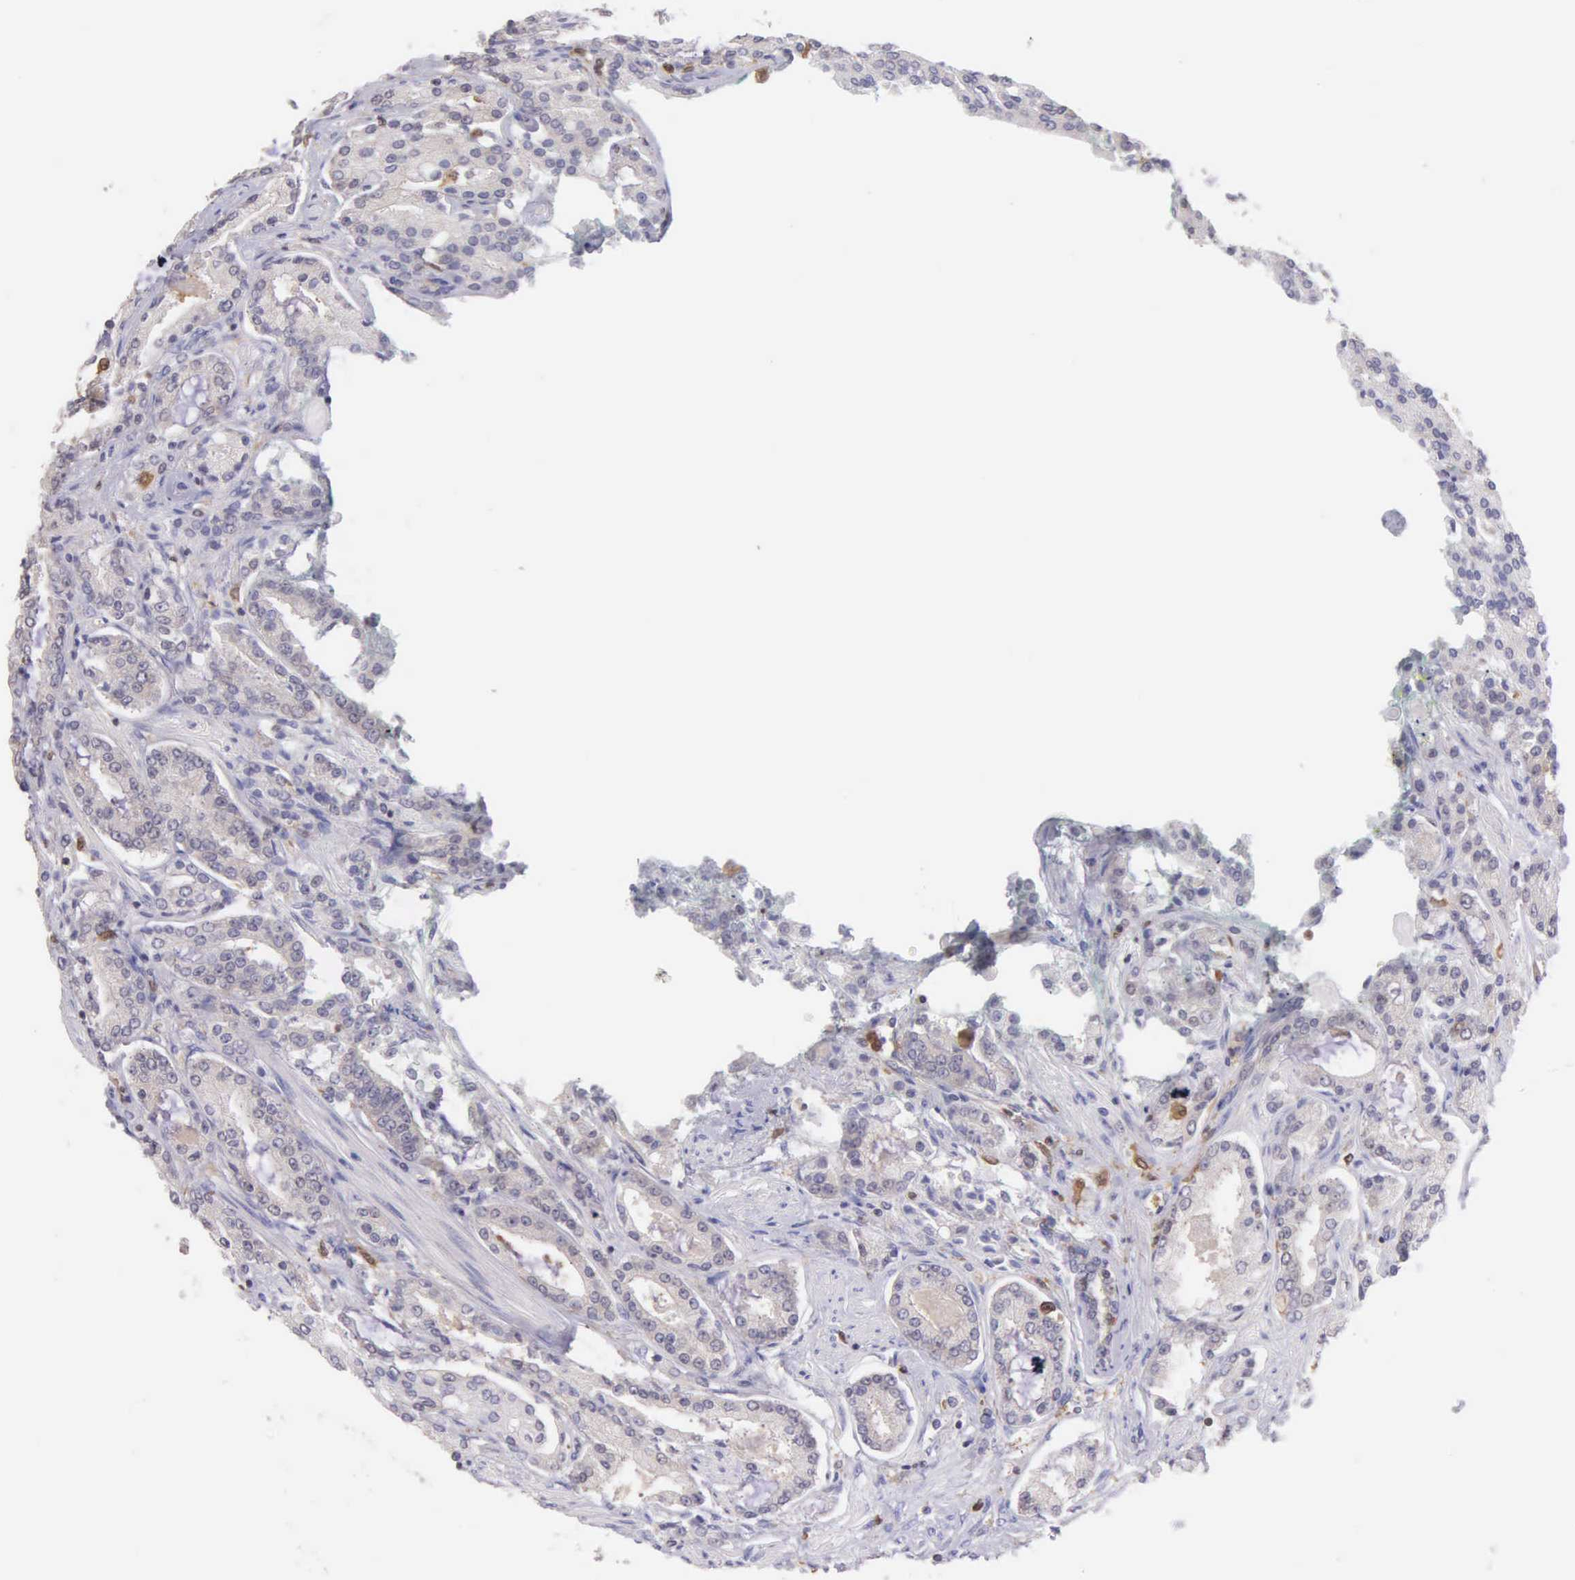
{"staining": {"intensity": "weak", "quantity": ">75%", "location": "cytoplasmic/membranous"}, "tissue": "prostate cancer", "cell_type": "Tumor cells", "image_type": "cancer", "snomed": [{"axis": "morphology", "description": "Adenocarcinoma, Medium grade"}, {"axis": "topography", "description": "Prostate"}], "caption": "Prostate cancer tissue shows weak cytoplasmic/membranous expression in approximately >75% of tumor cells", "gene": "BID", "patient": {"sex": "male", "age": 72}}